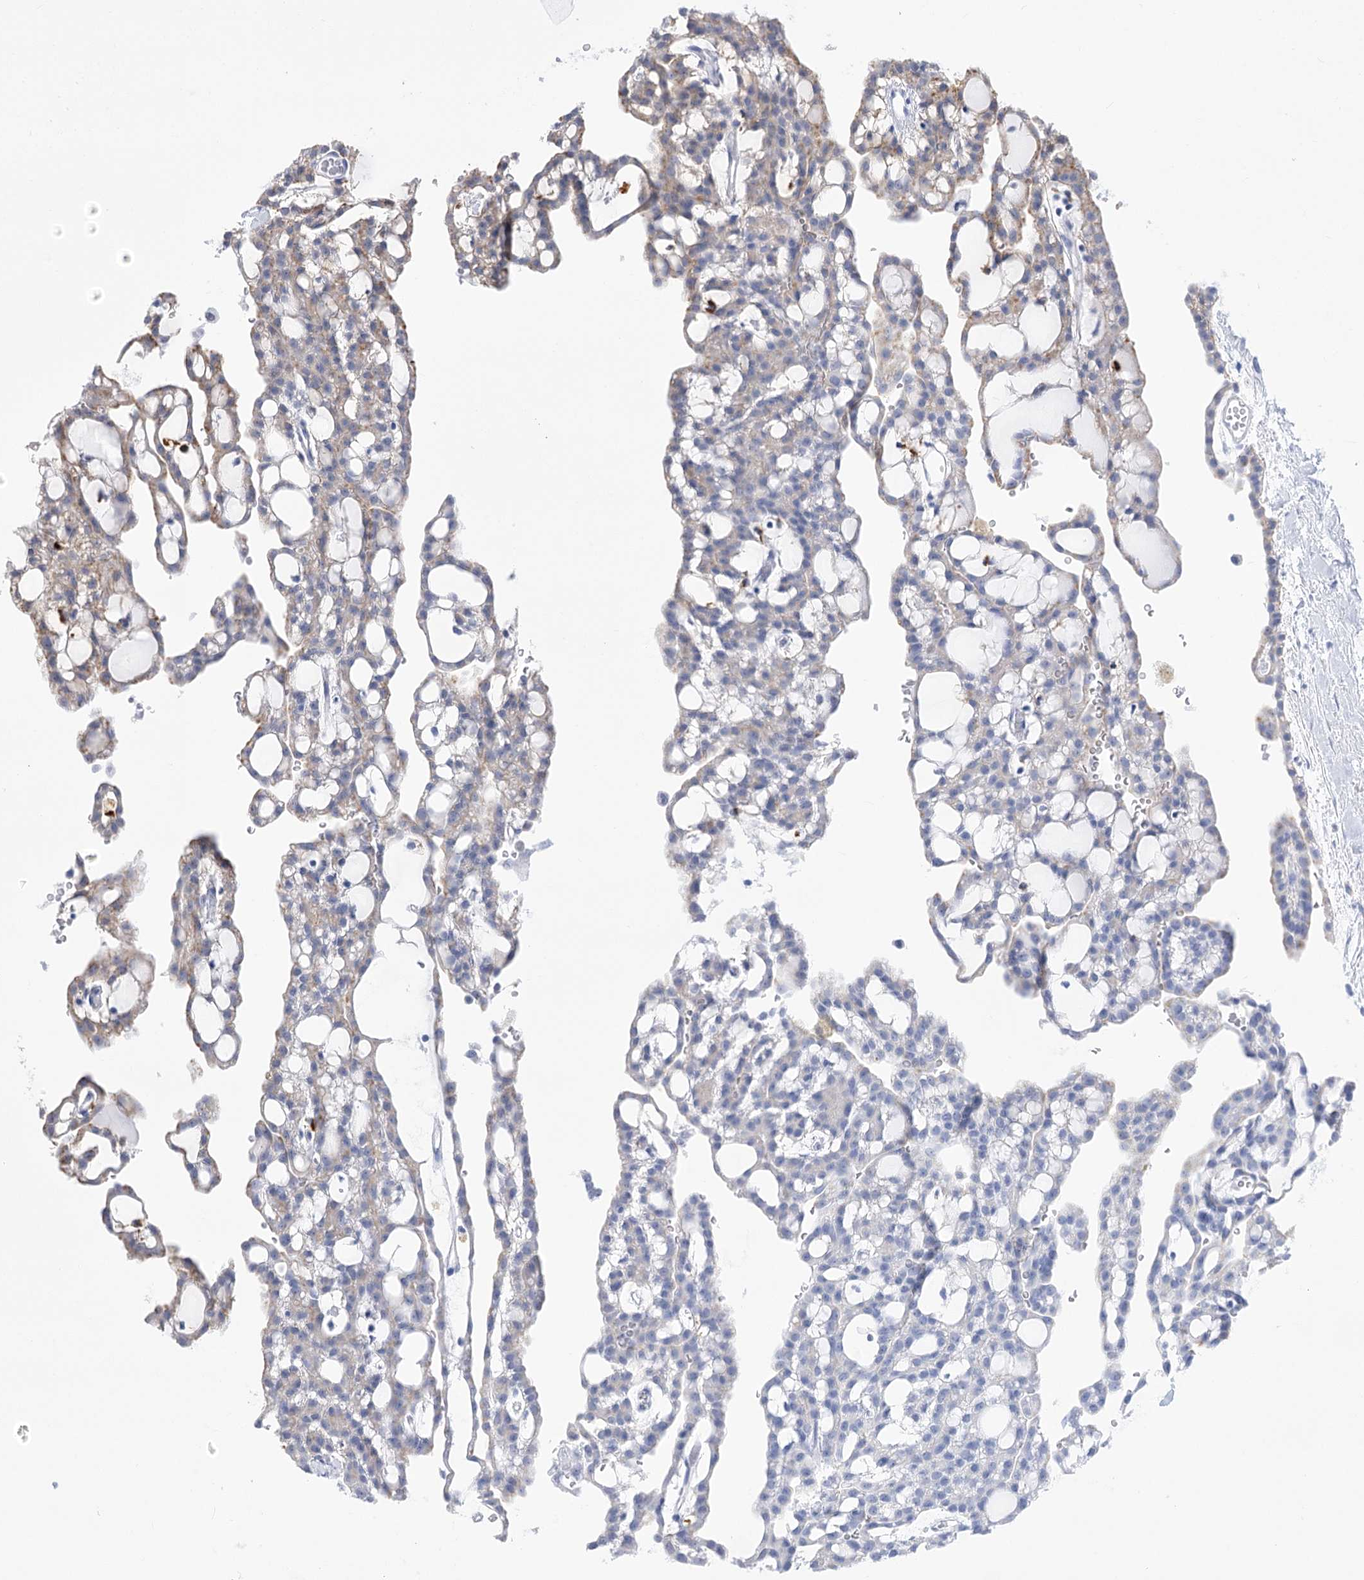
{"staining": {"intensity": "negative", "quantity": "none", "location": "none"}, "tissue": "renal cancer", "cell_type": "Tumor cells", "image_type": "cancer", "snomed": [{"axis": "morphology", "description": "Adenocarcinoma, NOS"}, {"axis": "topography", "description": "Kidney"}], "caption": "A photomicrograph of human renal cancer is negative for staining in tumor cells. The staining was performed using DAB to visualize the protein expression in brown, while the nuclei were stained in blue with hematoxylin (Magnification: 20x).", "gene": "SIAE", "patient": {"sex": "male", "age": 63}}